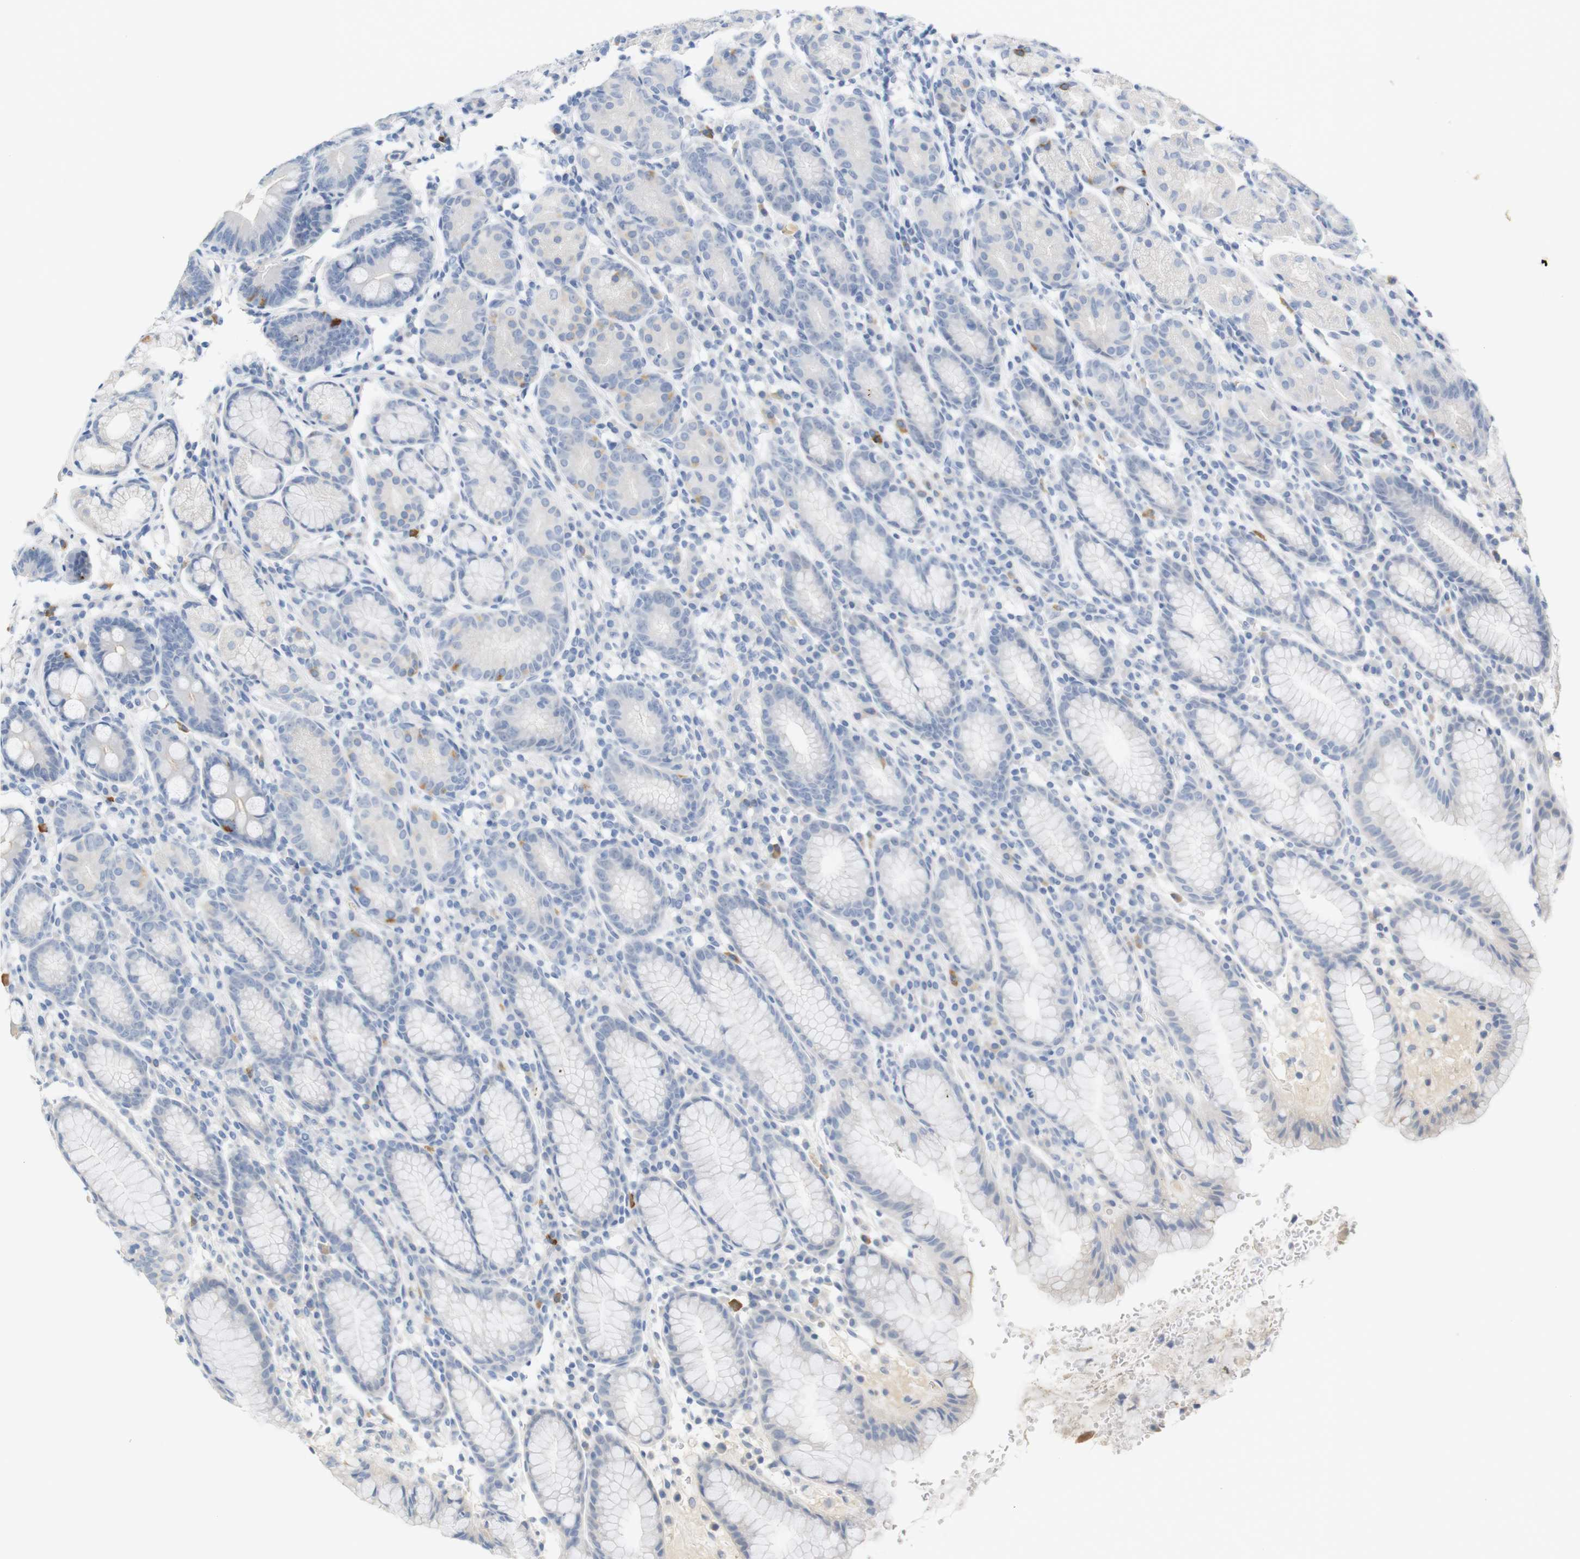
{"staining": {"intensity": "negative", "quantity": "none", "location": "none"}, "tissue": "stomach", "cell_type": "Glandular cells", "image_type": "normal", "snomed": [{"axis": "morphology", "description": "Normal tissue, NOS"}, {"axis": "topography", "description": "Stomach, lower"}], "caption": "A photomicrograph of human stomach is negative for staining in glandular cells. (Stains: DAB (3,3'-diaminobenzidine) immunohistochemistry with hematoxylin counter stain, Microscopy: brightfield microscopy at high magnification).", "gene": "RGS9", "patient": {"sex": "male", "age": 52}}